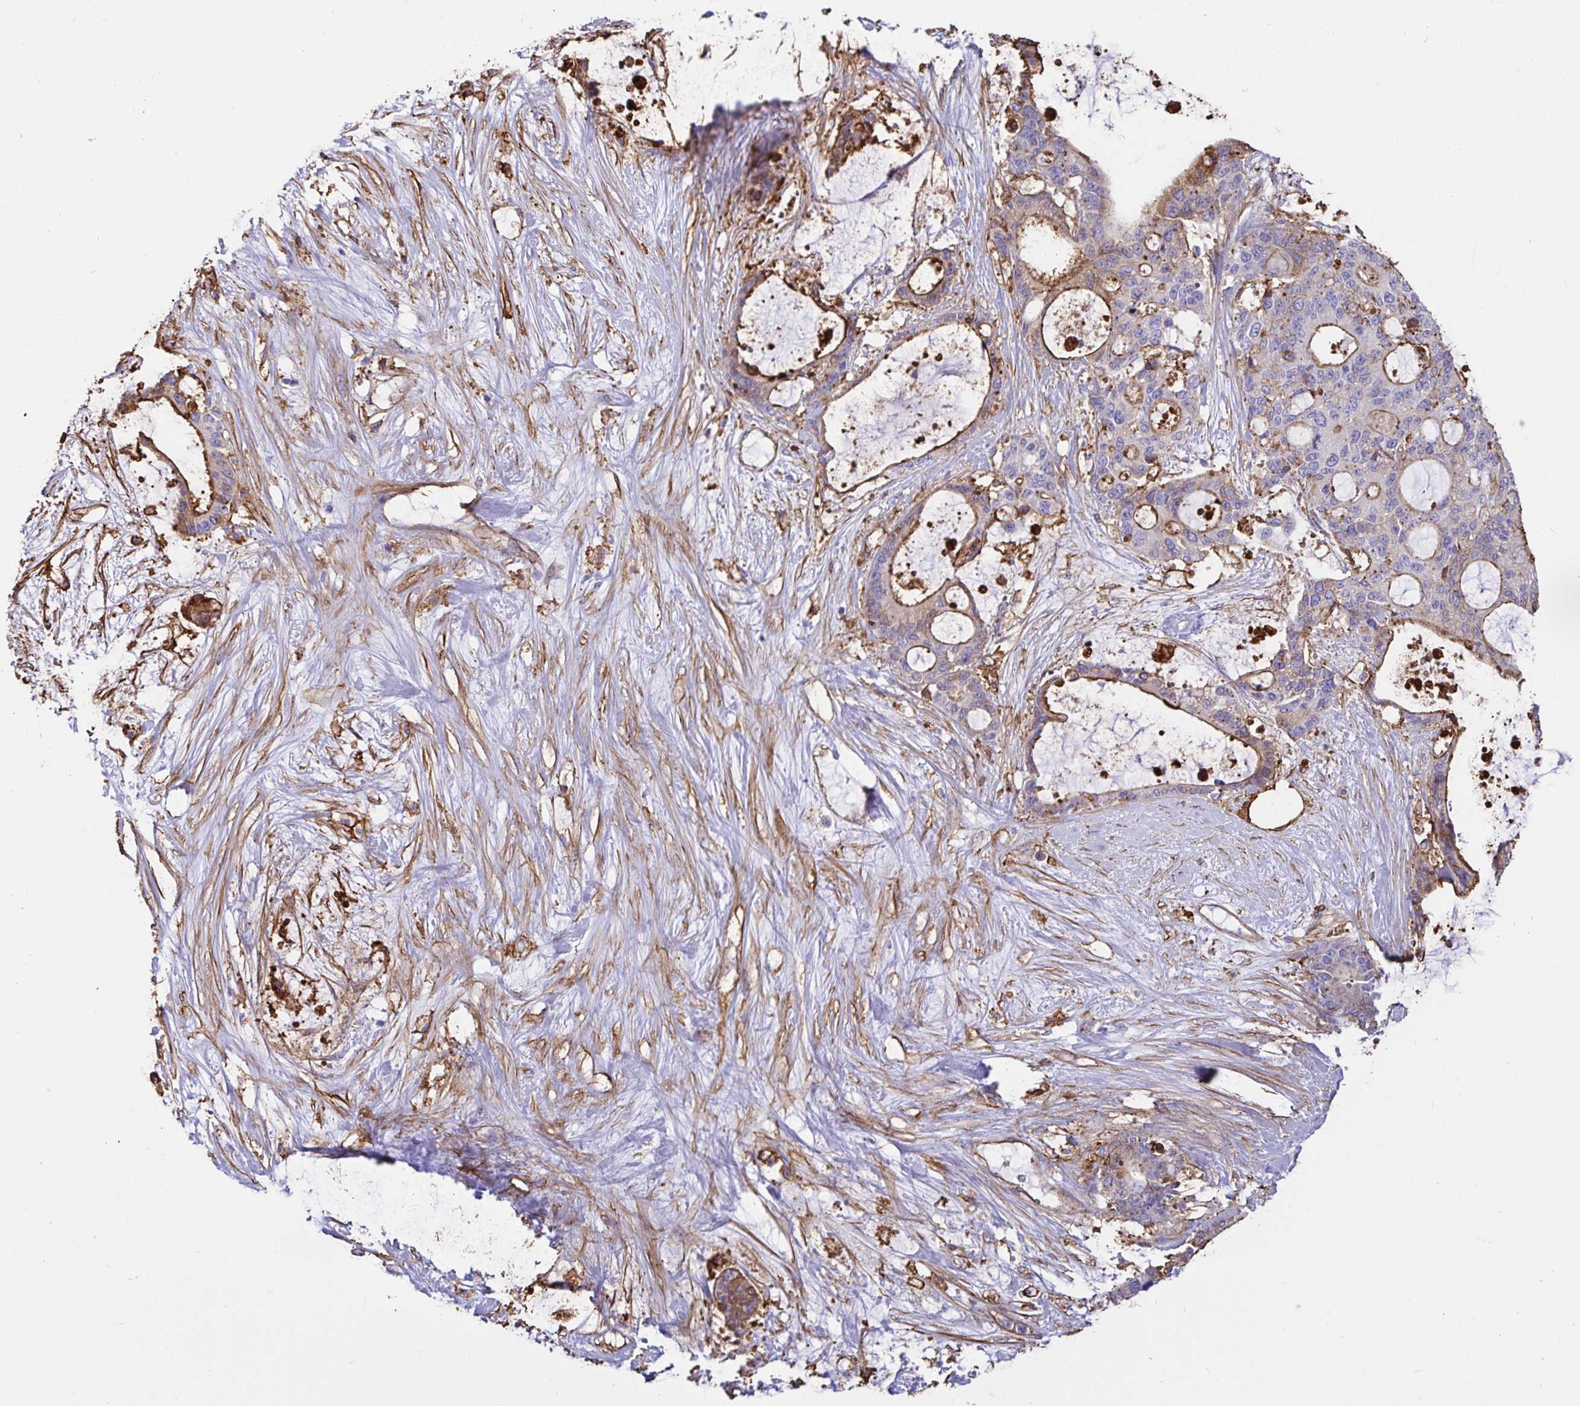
{"staining": {"intensity": "moderate", "quantity": "<25%", "location": "cytoplasmic/membranous"}, "tissue": "liver cancer", "cell_type": "Tumor cells", "image_type": "cancer", "snomed": [{"axis": "morphology", "description": "Normal tissue, NOS"}, {"axis": "morphology", "description": "Cholangiocarcinoma"}, {"axis": "topography", "description": "Liver"}, {"axis": "topography", "description": "Peripheral nerve tissue"}], "caption": "This is an image of immunohistochemistry staining of cholangiocarcinoma (liver), which shows moderate expression in the cytoplasmic/membranous of tumor cells.", "gene": "ANXA2", "patient": {"sex": "female", "age": 73}}